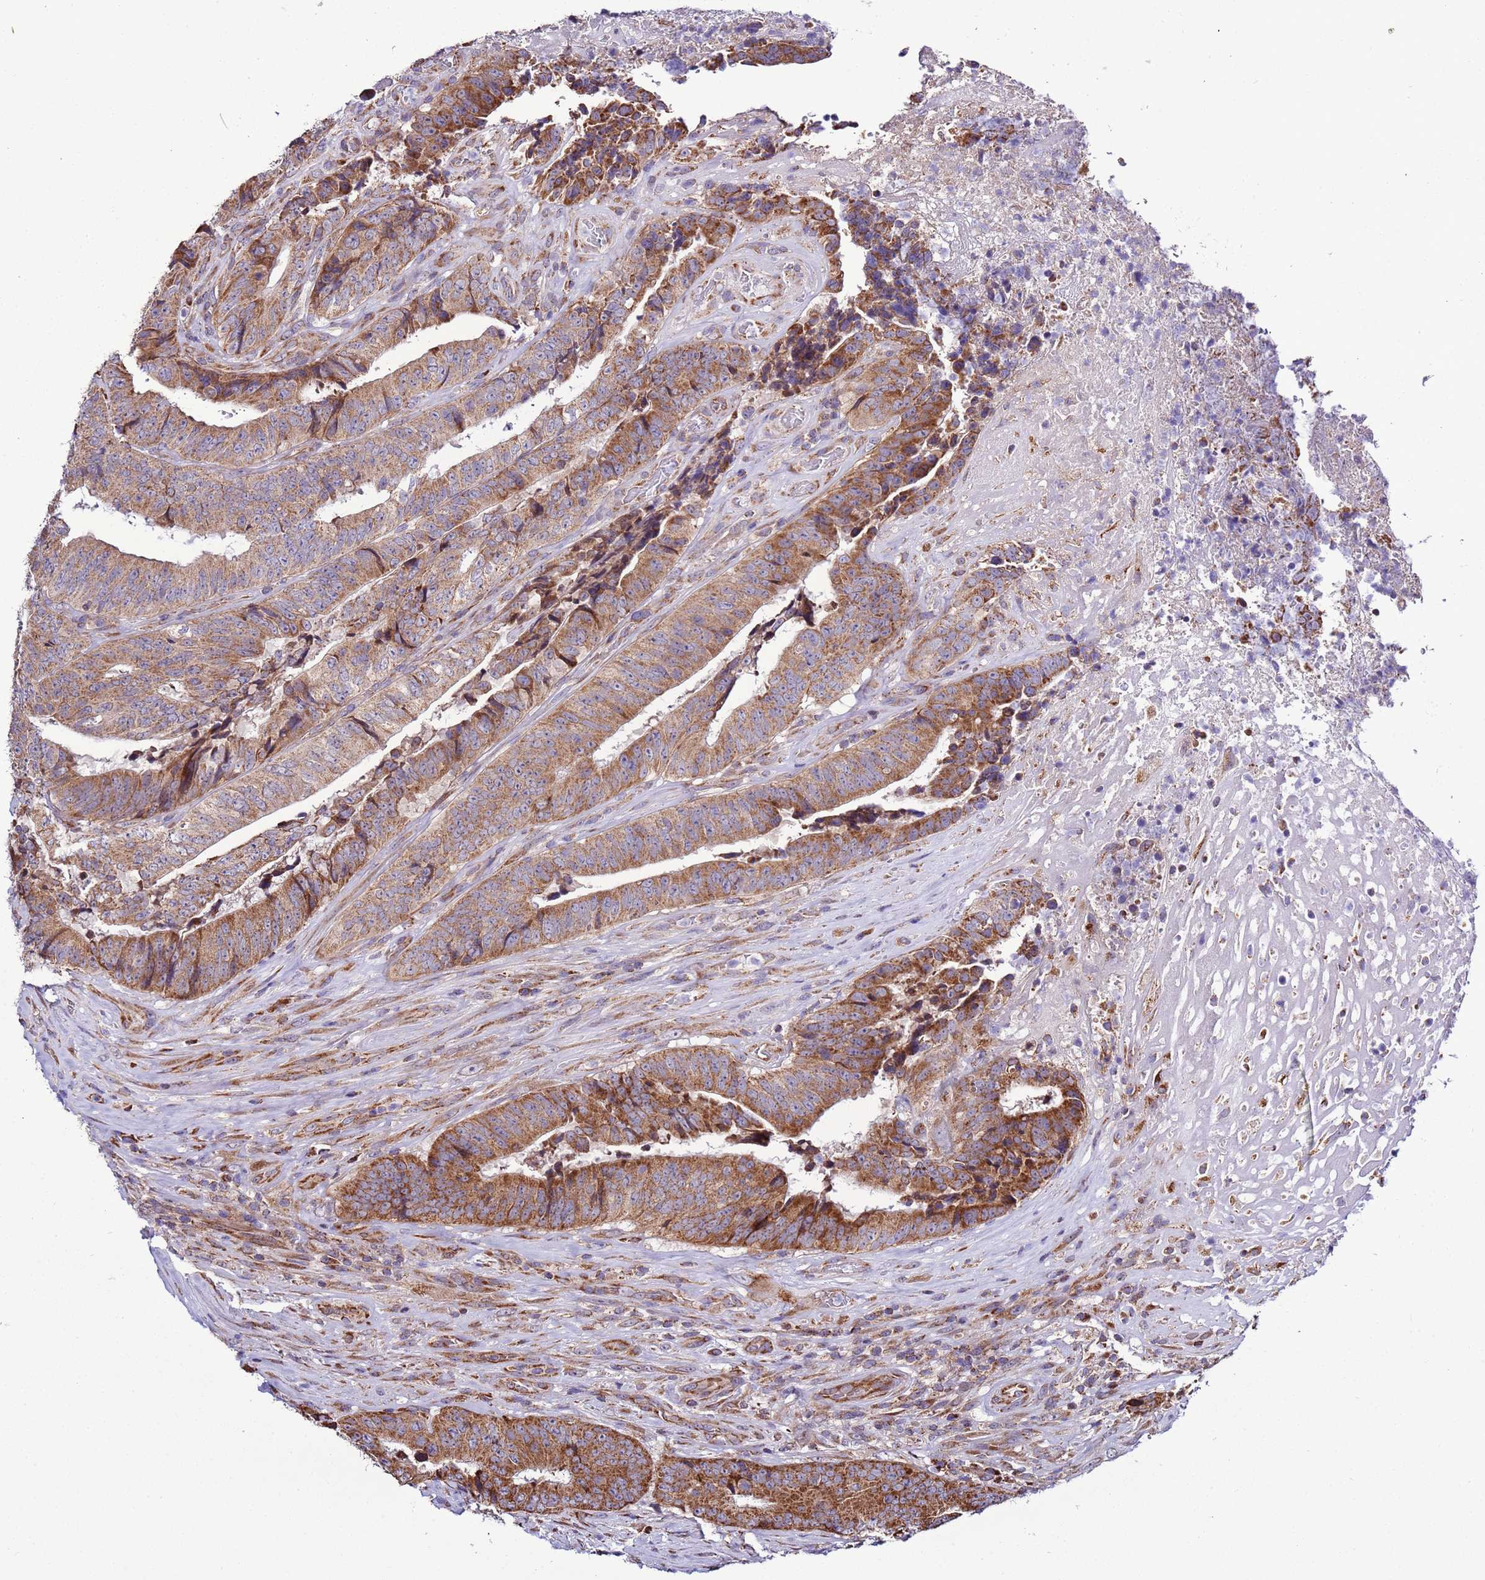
{"staining": {"intensity": "strong", "quantity": ">75%", "location": "cytoplasmic/membranous"}, "tissue": "colorectal cancer", "cell_type": "Tumor cells", "image_type": "cancer", "snomed": [{"axis": "morphology", "description": "Adenocarcinoma, NOS"}, {"axis": "topography", "description": "Rectum"}], "caption": "The micrograph demonstrates immunohistochemical staining of colorectal cancer. There is strong cytoplasmic/membranous expression is identified in approximately >75% of tumor cells.", "gene": "AHI1", "patient": {"sex": "male", "age": 72}}